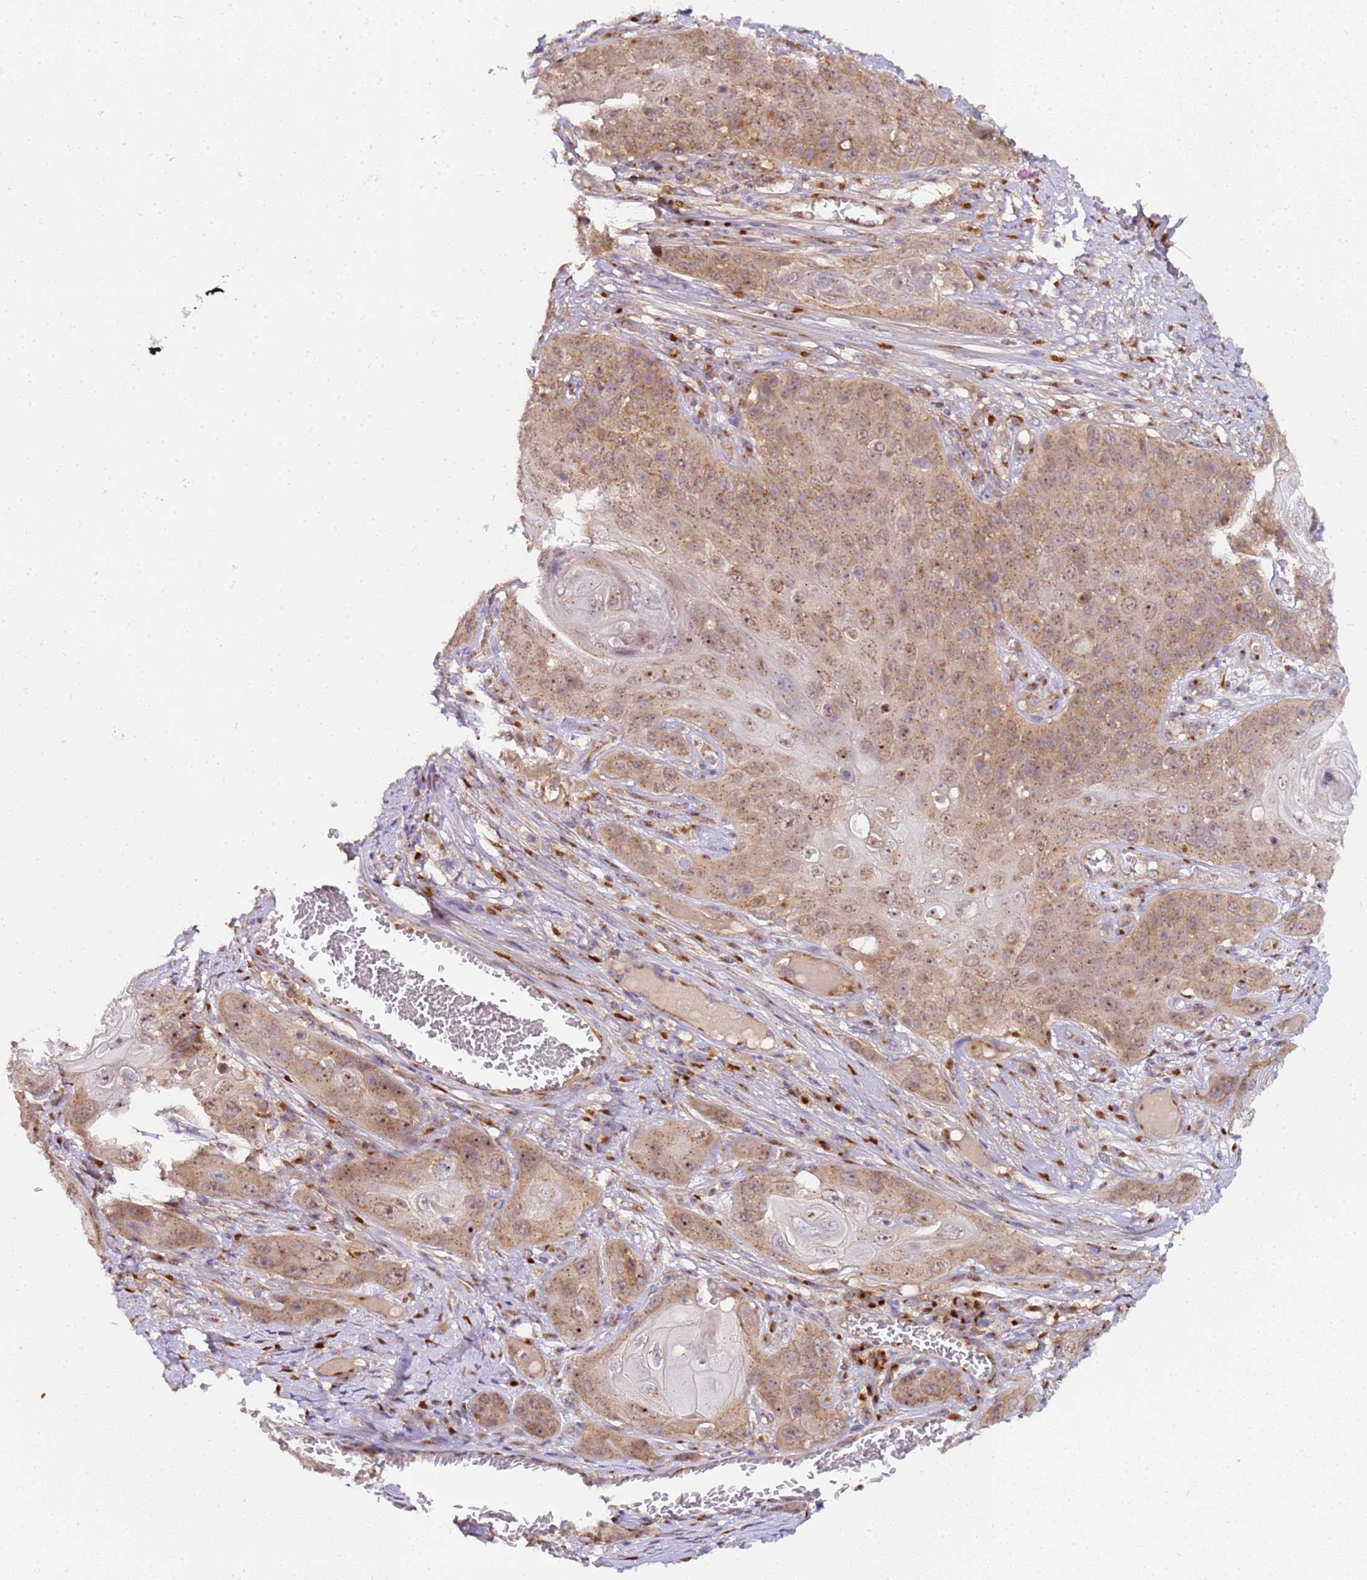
{"staining": {"intensity": "weak", "quantity": ">75%", "location": "cytoplasmic/membranous"}, "tissue": "skin cancer", "cell_type": "Tumor cells", "image_type": "cancer", "snomed": [{"axis": "morphology", "description": "Squamous cell carcinoma, NOS"}, {"axis": "topography", "description": "Skin"}], "caption": "This is a photomicrograph of immunohistochemistry (IHC) staining of skin squamous cell carcinoma, which shows weak expression in the cytoplasmic/membranous of tumor cells.", "gene": "MRPL49", "patient": {"sex": "male", "age": 55}}